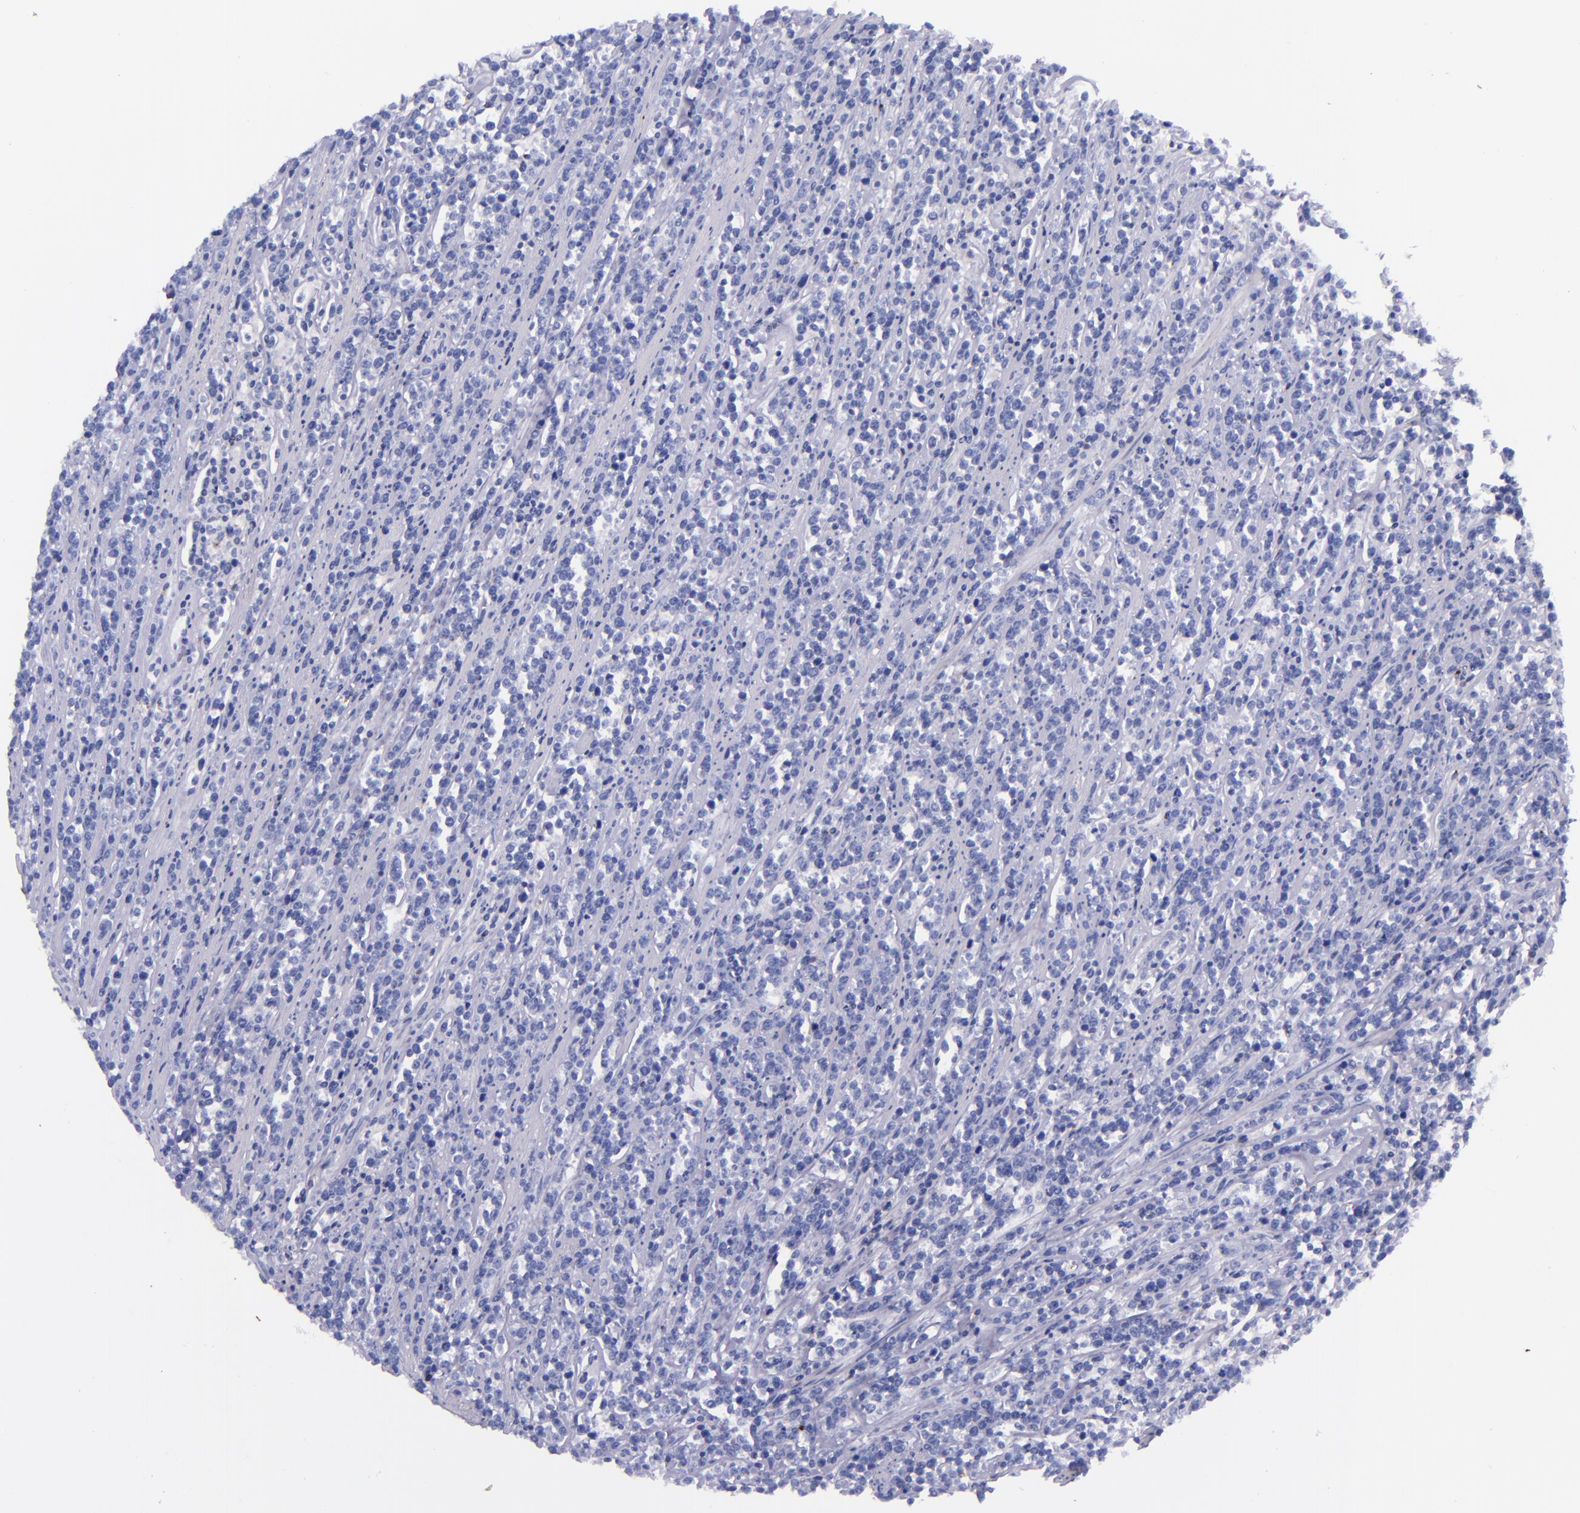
{"staining": {"intensity": "negative", "quantity": "none", "location": "none"}, "tissue": "lymphoma", "cell_type": "Tumor cells", "image_type": "cancer", "snomed": [{"axis": "morphology", "description": "Malignant lymphoma, non-Hodgkin's type, High grade"}, {"axis": "topography", "description": "Small intestine"}, {"axis": "topography", "description": "Colon"}], "caption": "High magnification brightfield microscopy of high-grade malignant lymphoma, non-Hodgkin's type stained with DAB (brown) and counterstained with hematoxylin (blue): tumor cells show no significant staining. (DAB immunohistochemistry (IHC) with hematoxylin counter stain).", "gene": "LAG3", "patient": {"sex": "male", "age": 8}}